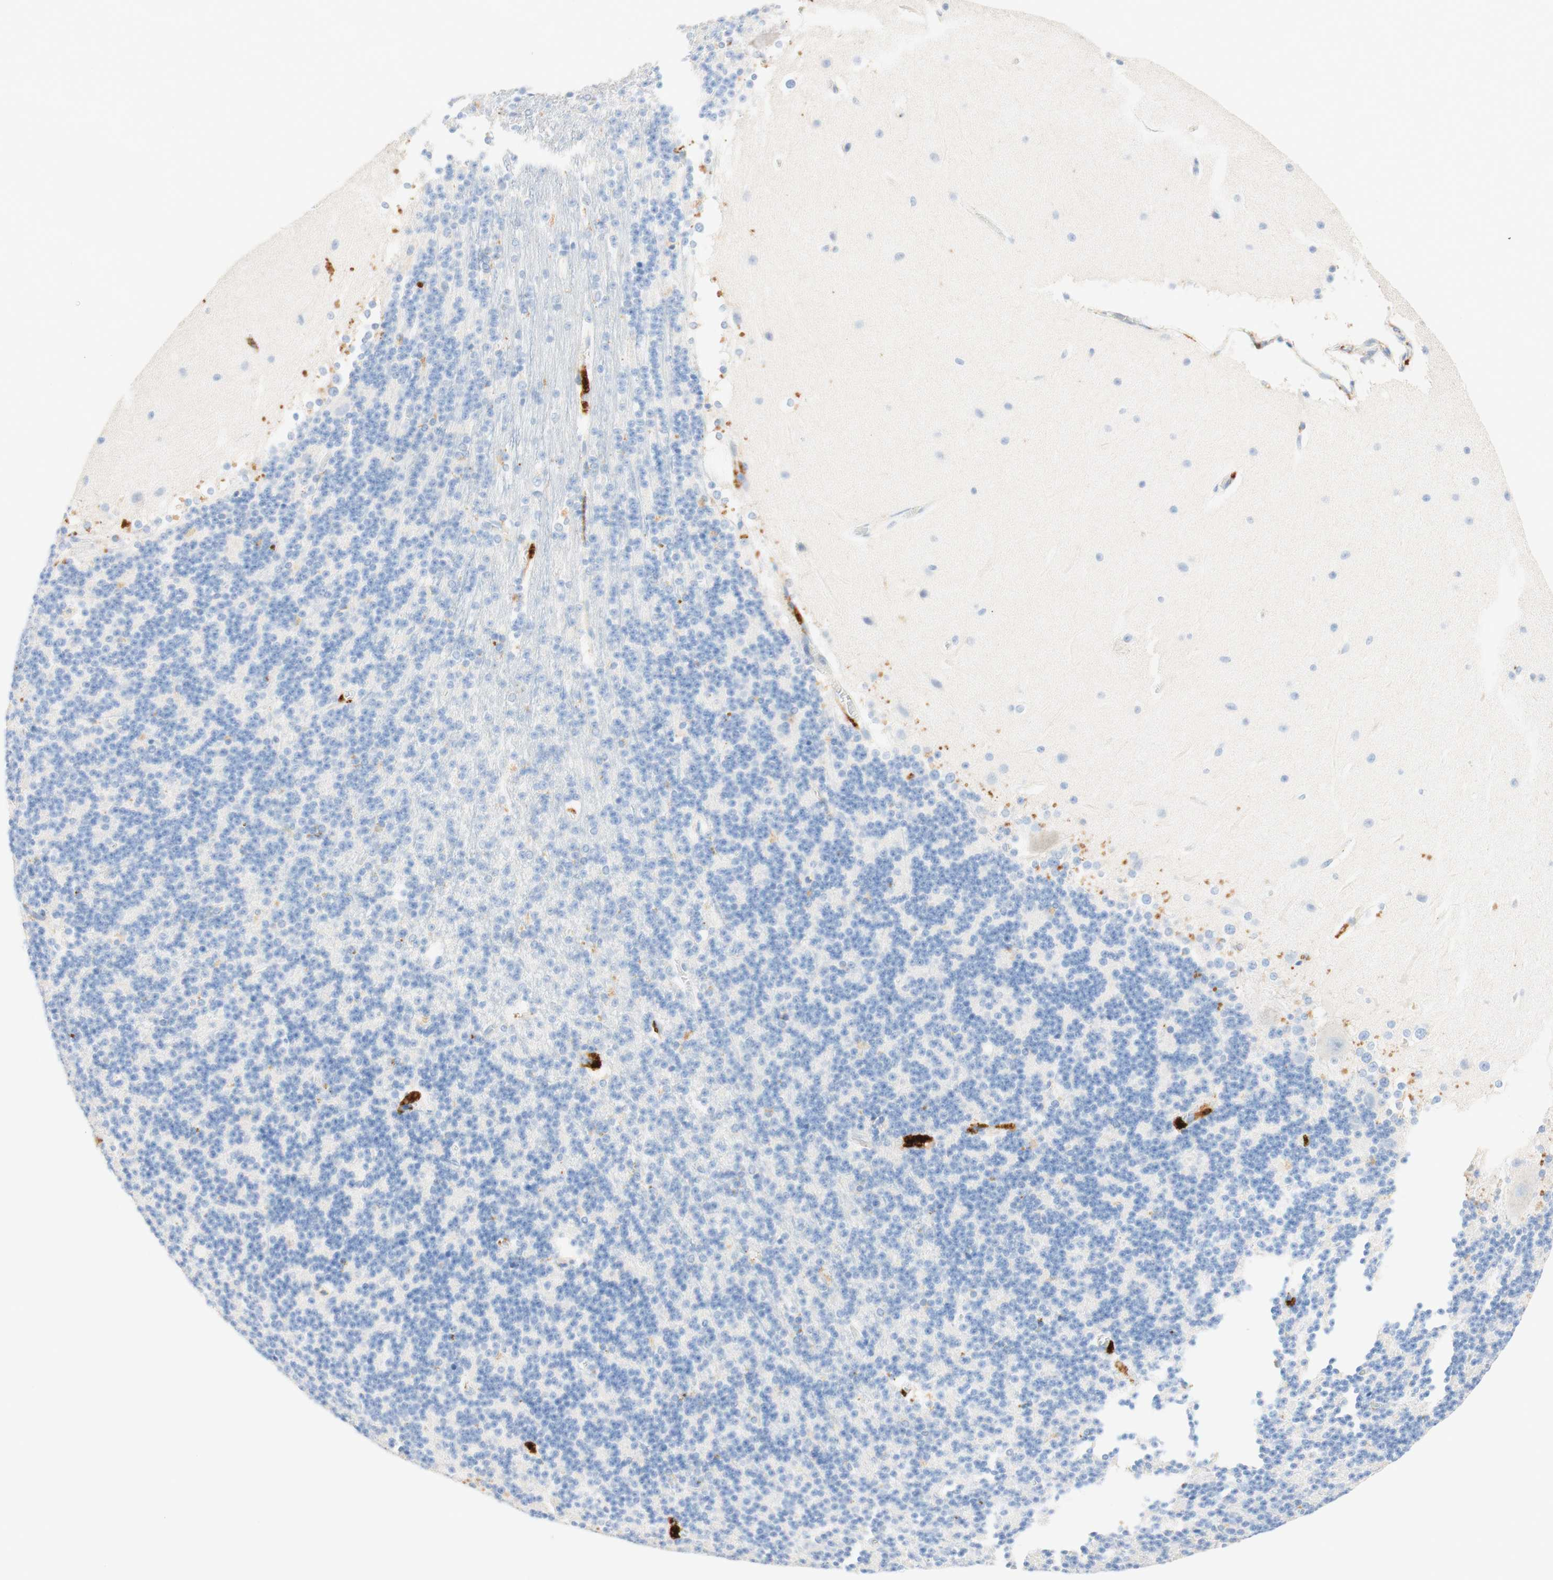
{"staining": {"intensity": "negative", "quantity": "none", "location": "none"}, "tissue": "cerebellum", "cell_type": "Cells in granular layer", "image_type": "normal", "snomed": [{"axis": "morphology", "description": "Normal tissue, NOS"}, {"axis": "topography", "description": "Cerebellum"}], "caption": "Human cerebellum stained for a protein using immunohistochemistry reveals no staining in cells in granular layer.", "gene": "CD63", "patient": {"sex": "female", "age": 19}}